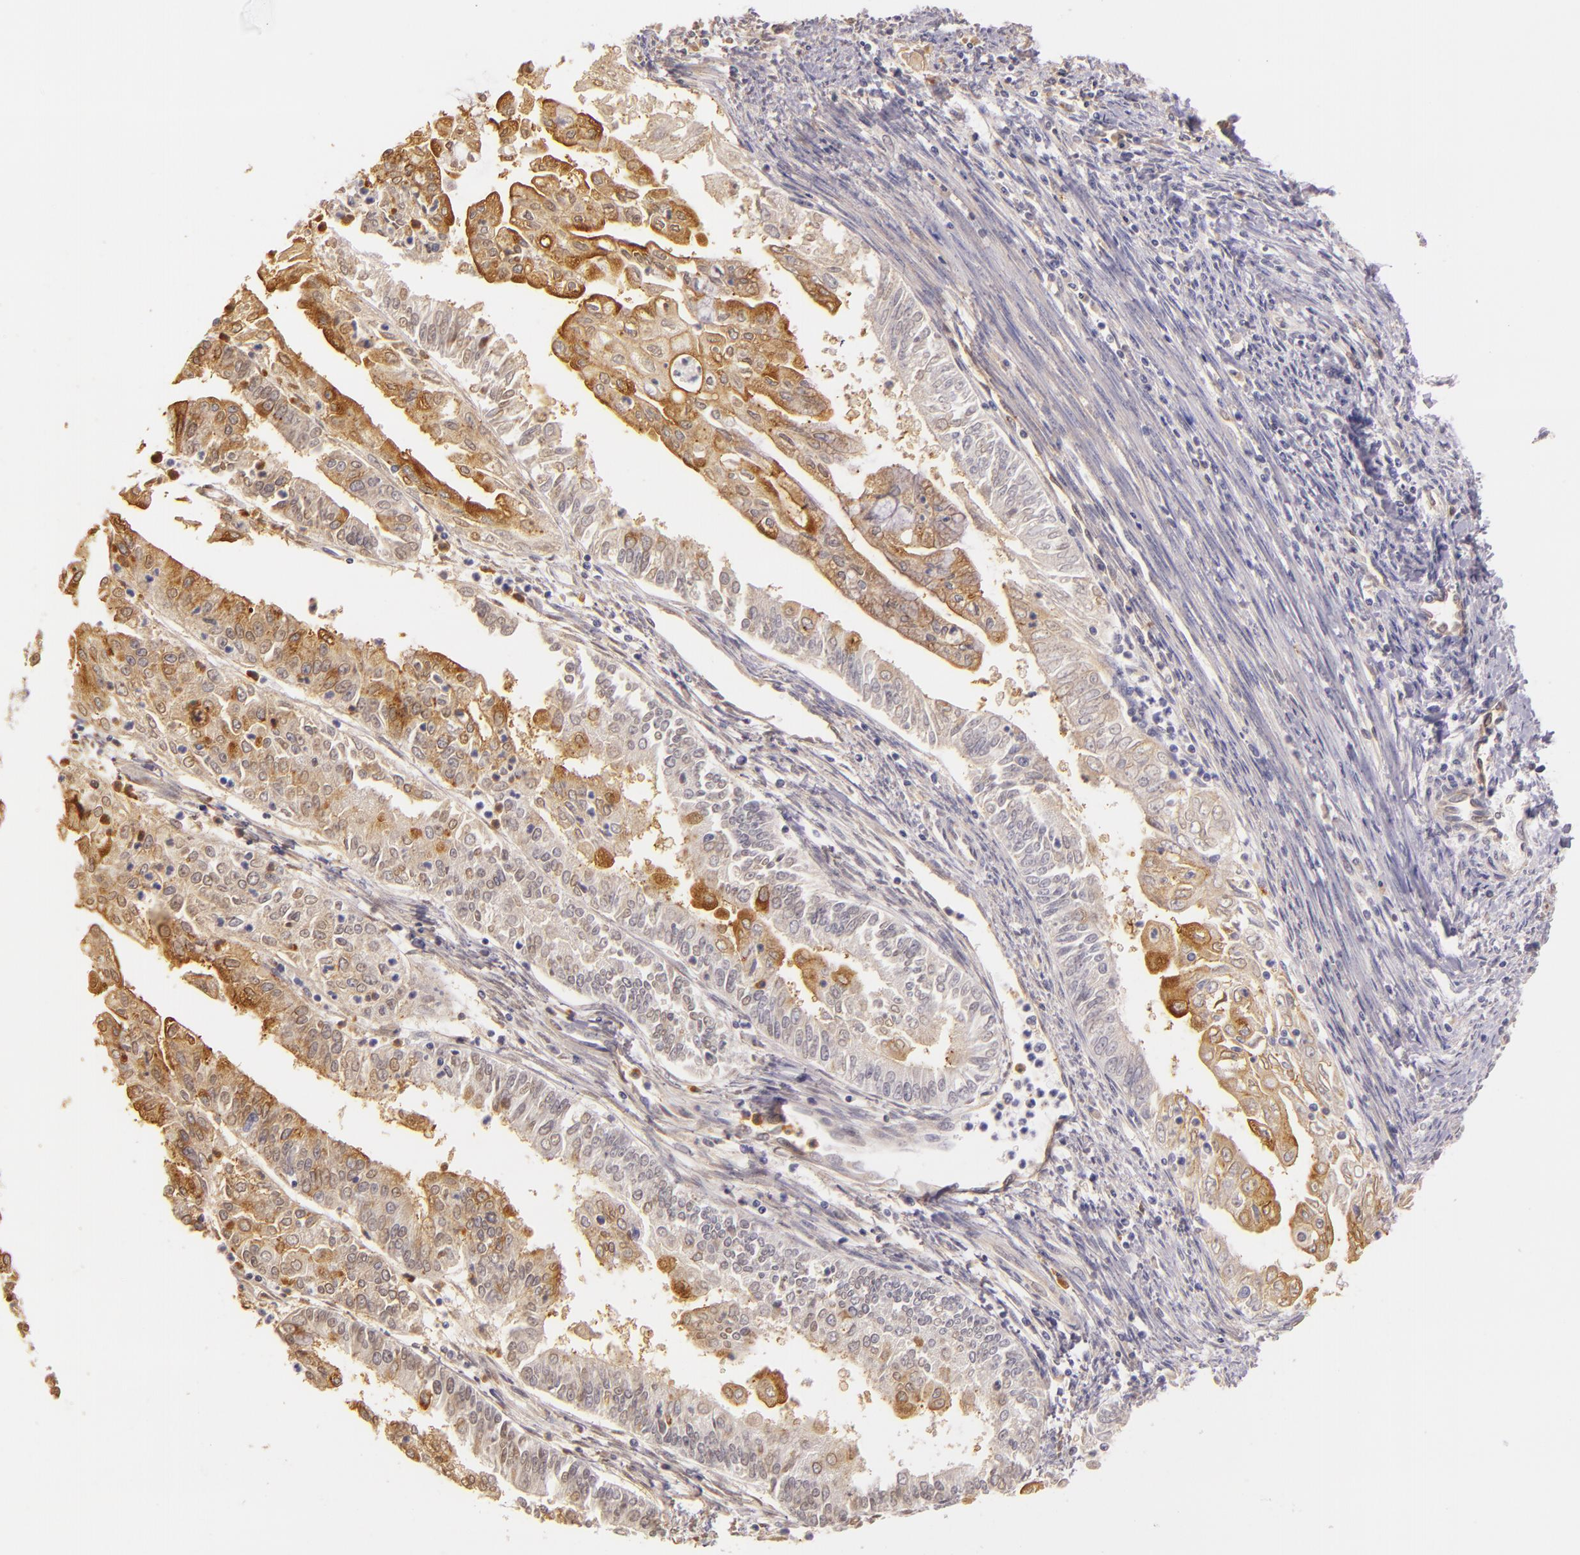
{"staining": {"intensity": "moderate", "quantity": "25%-75%", "location": "cytoplasmic/membranous"}, "tissue": "endometrial cancer", "cell_type": "Tumor cells", "image_type": "cancer", "snomed": [{"axis": "morphology", "description": "Adenocarcinoma, NOS"}, {"axis": "topography", "description": "Endometrium"}], "caption": "Endometrial cancer (adenocarcinoma) stained with a brown dye reveals moderate cytoplasmic/membranous positive expression in about 25%-75% of tumor cells.", "gene": "CTSF", "patient": {"sex": "female", "age": 75}}